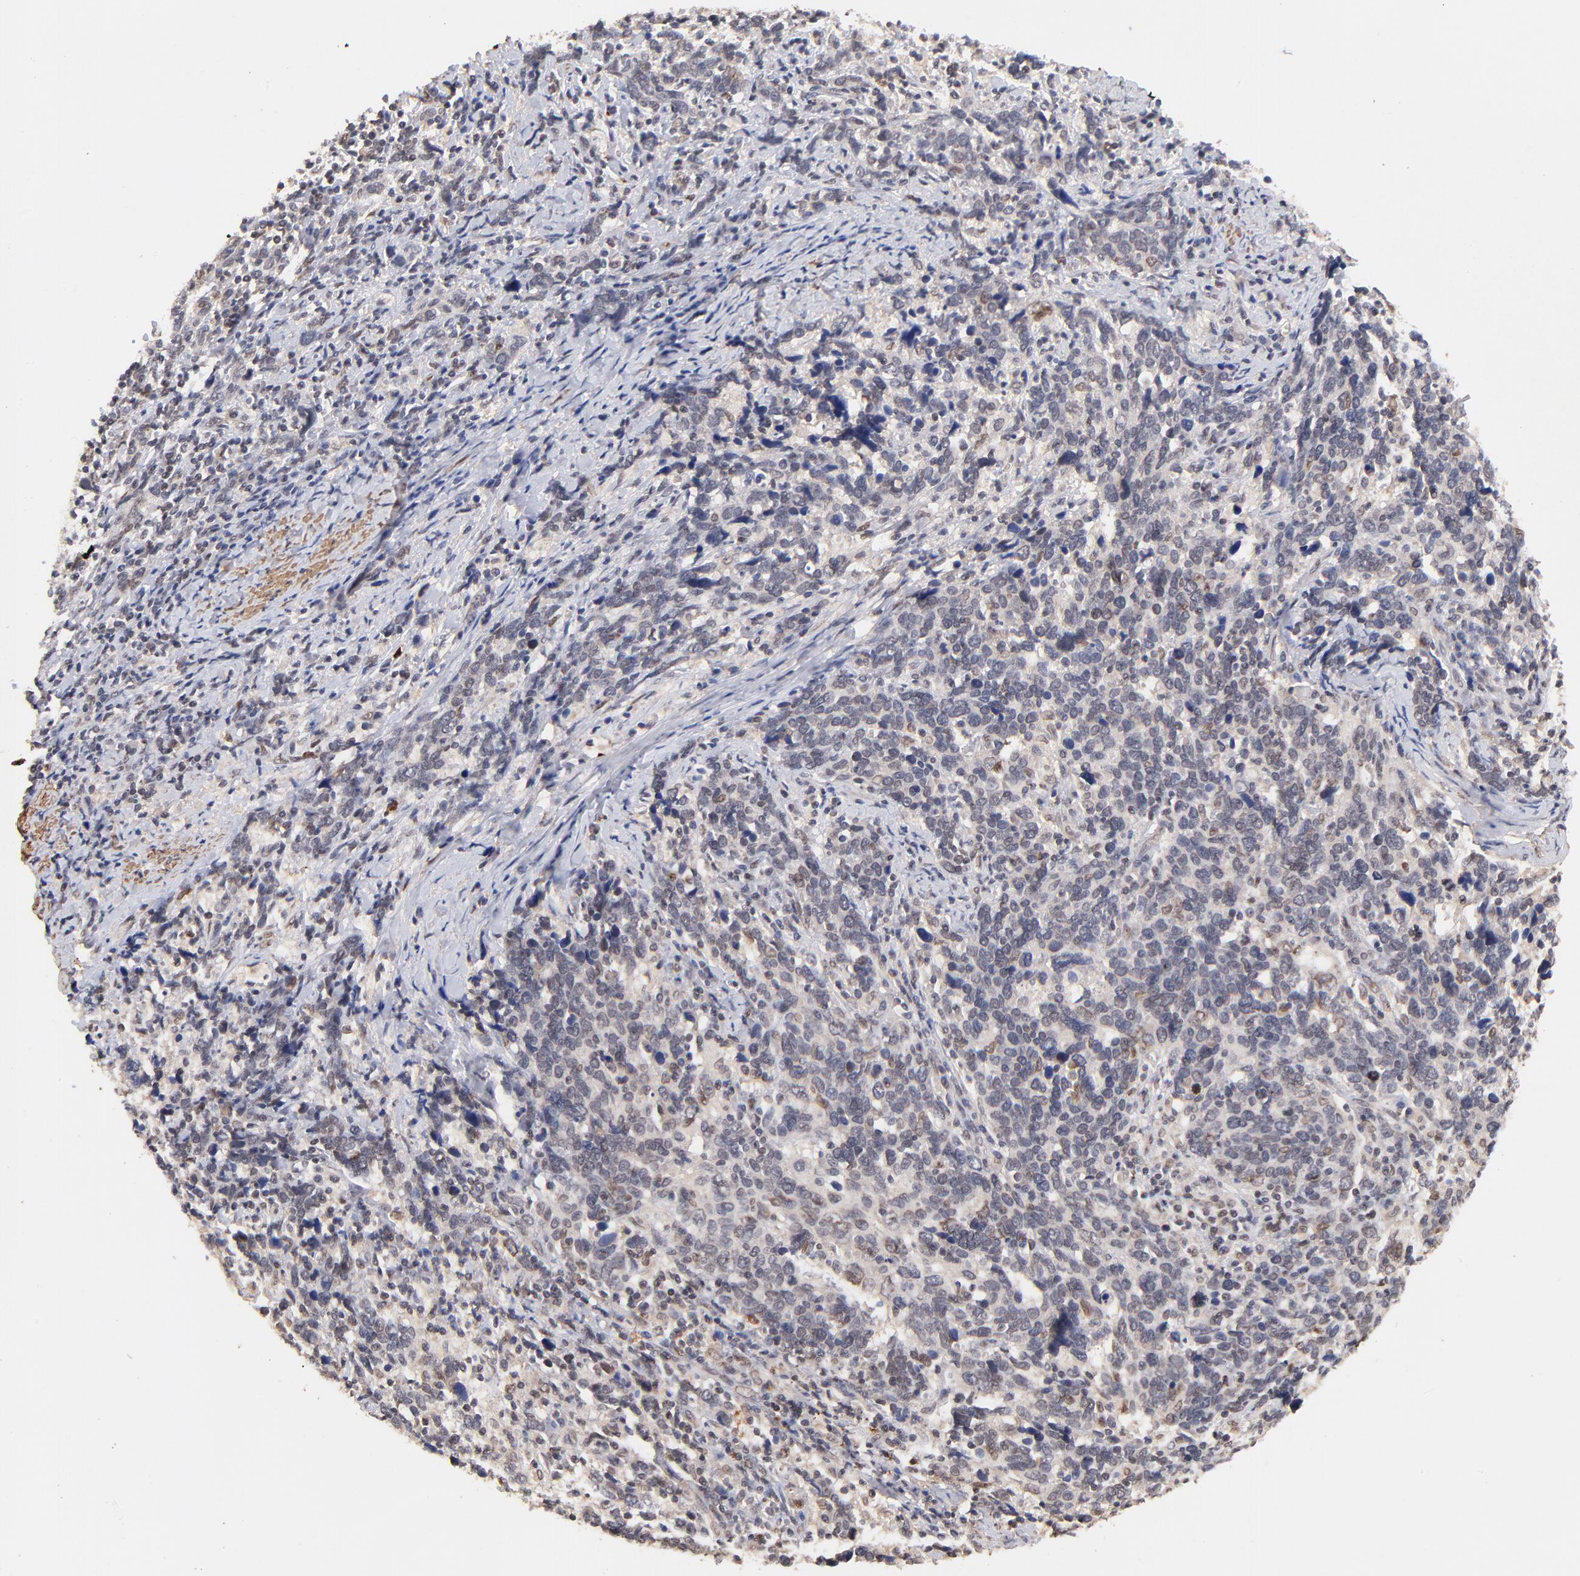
{"staining": {"intensity": "weak", "quantity": "25%-75%", "location": "cytoplasmic/membranous,nuclear"}, "tissue": "cervical cancer", "cell_type": "Tumor cells", "image_type": "cancer", "snomed": [{"axis": "morphology", "description": "Squamous cell carcinoma, NOS"}, {"axis": "topography", "description": "Cervix"}], "caption": "Immunohistochemical staining of squamous cell carcinoma (cervical) exhibits weak cytoplasmic/membranous and nuclear protein staining in approximately 25%-75% of tumor cells.", "gene": "ZFP92", "patient": {"sex": "female", "age": 41}}